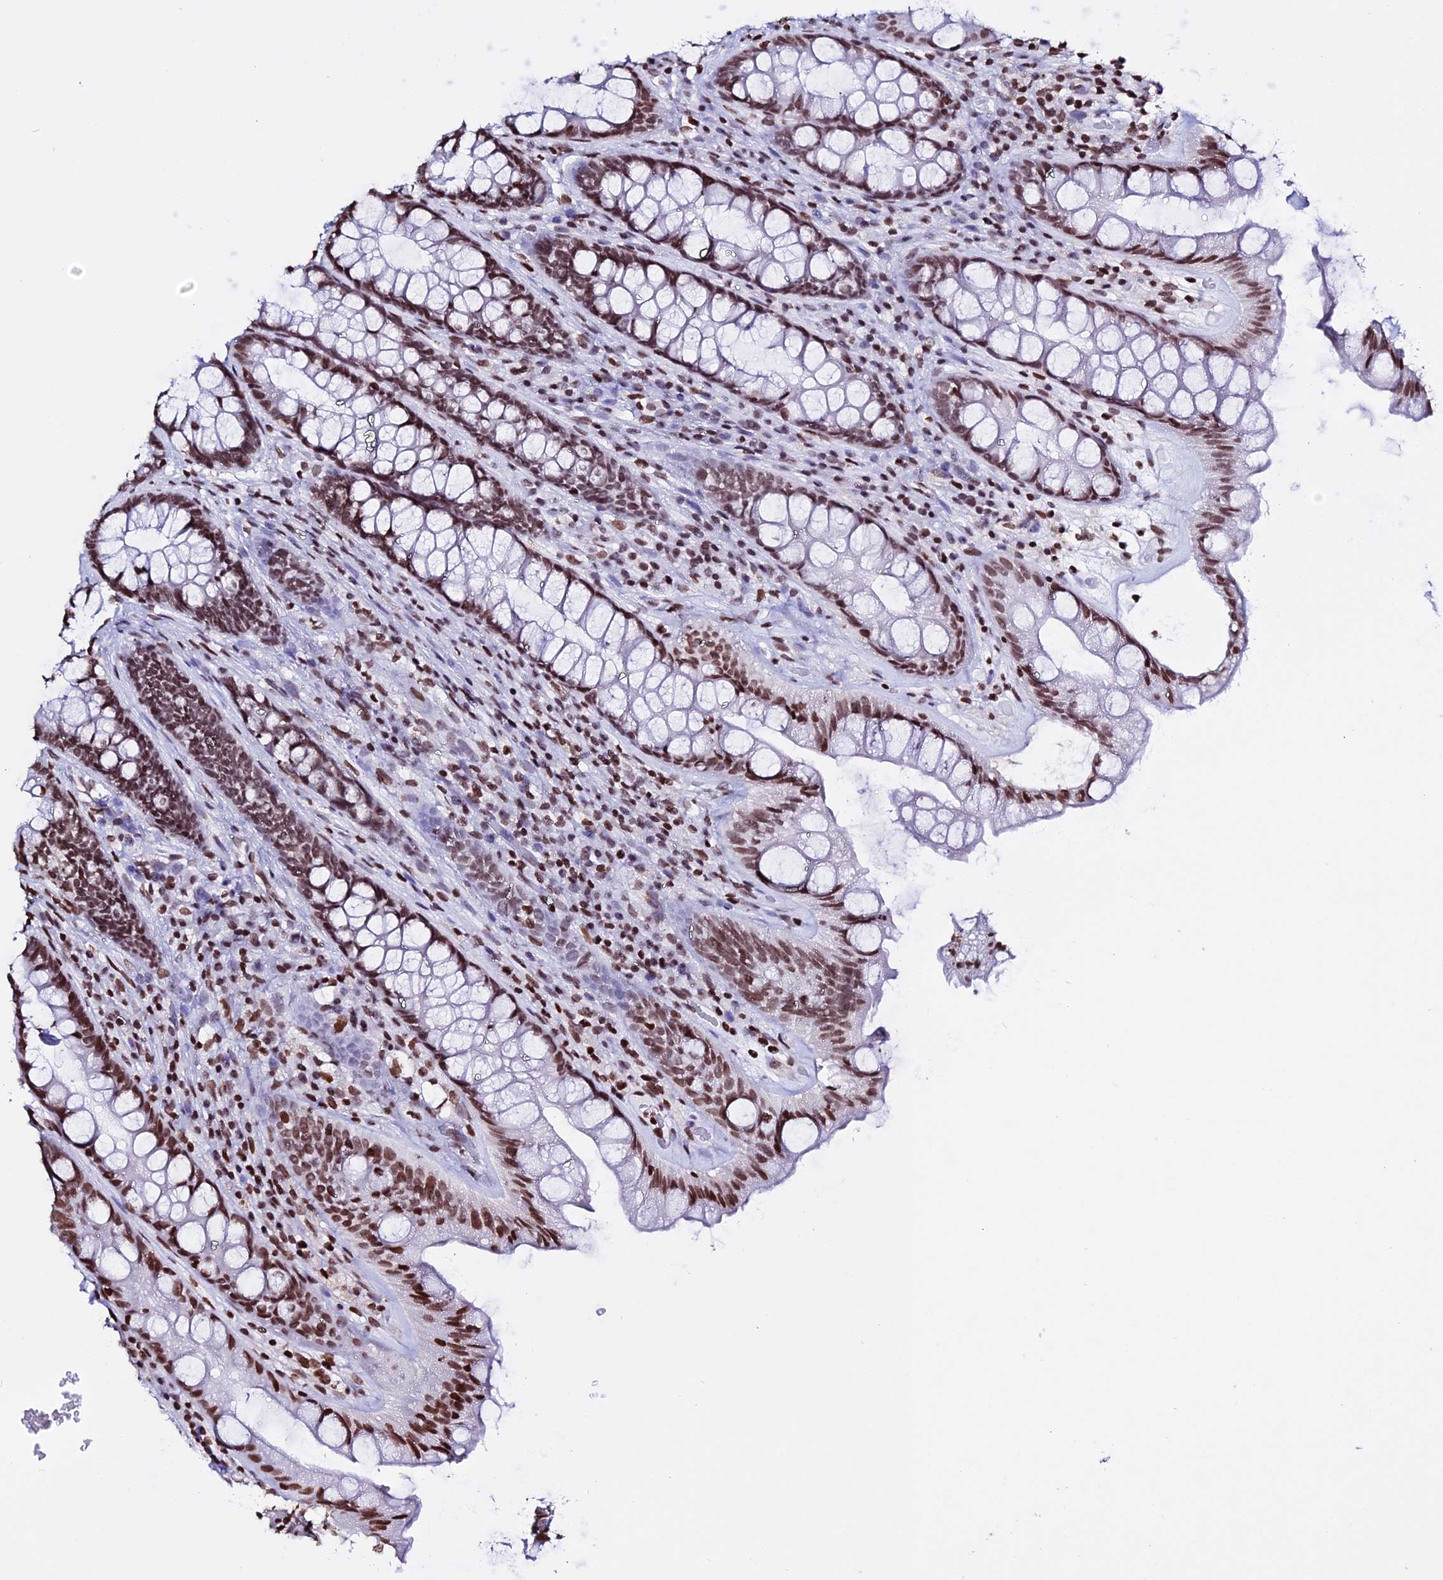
{"staining": {"intensity": "moderate", "quantity": ">75%", "location": "nuclear"}, "tissue": "rectum", "cell_type": "Glandular cells", "image_type": "normal", "snomed": [{"axis": "morphology", "description": "Normal tissue, NOS"}, {"axis": "topography", "description": "Rectum"}], "caption": "Brown immunohistochemical staining in normal rectum demonstrates moderate nuclear staining in approximately >75% of glandular cells.", "gene": "ENSG00000282988", "patient": {"sex": "male", "age": 74}}